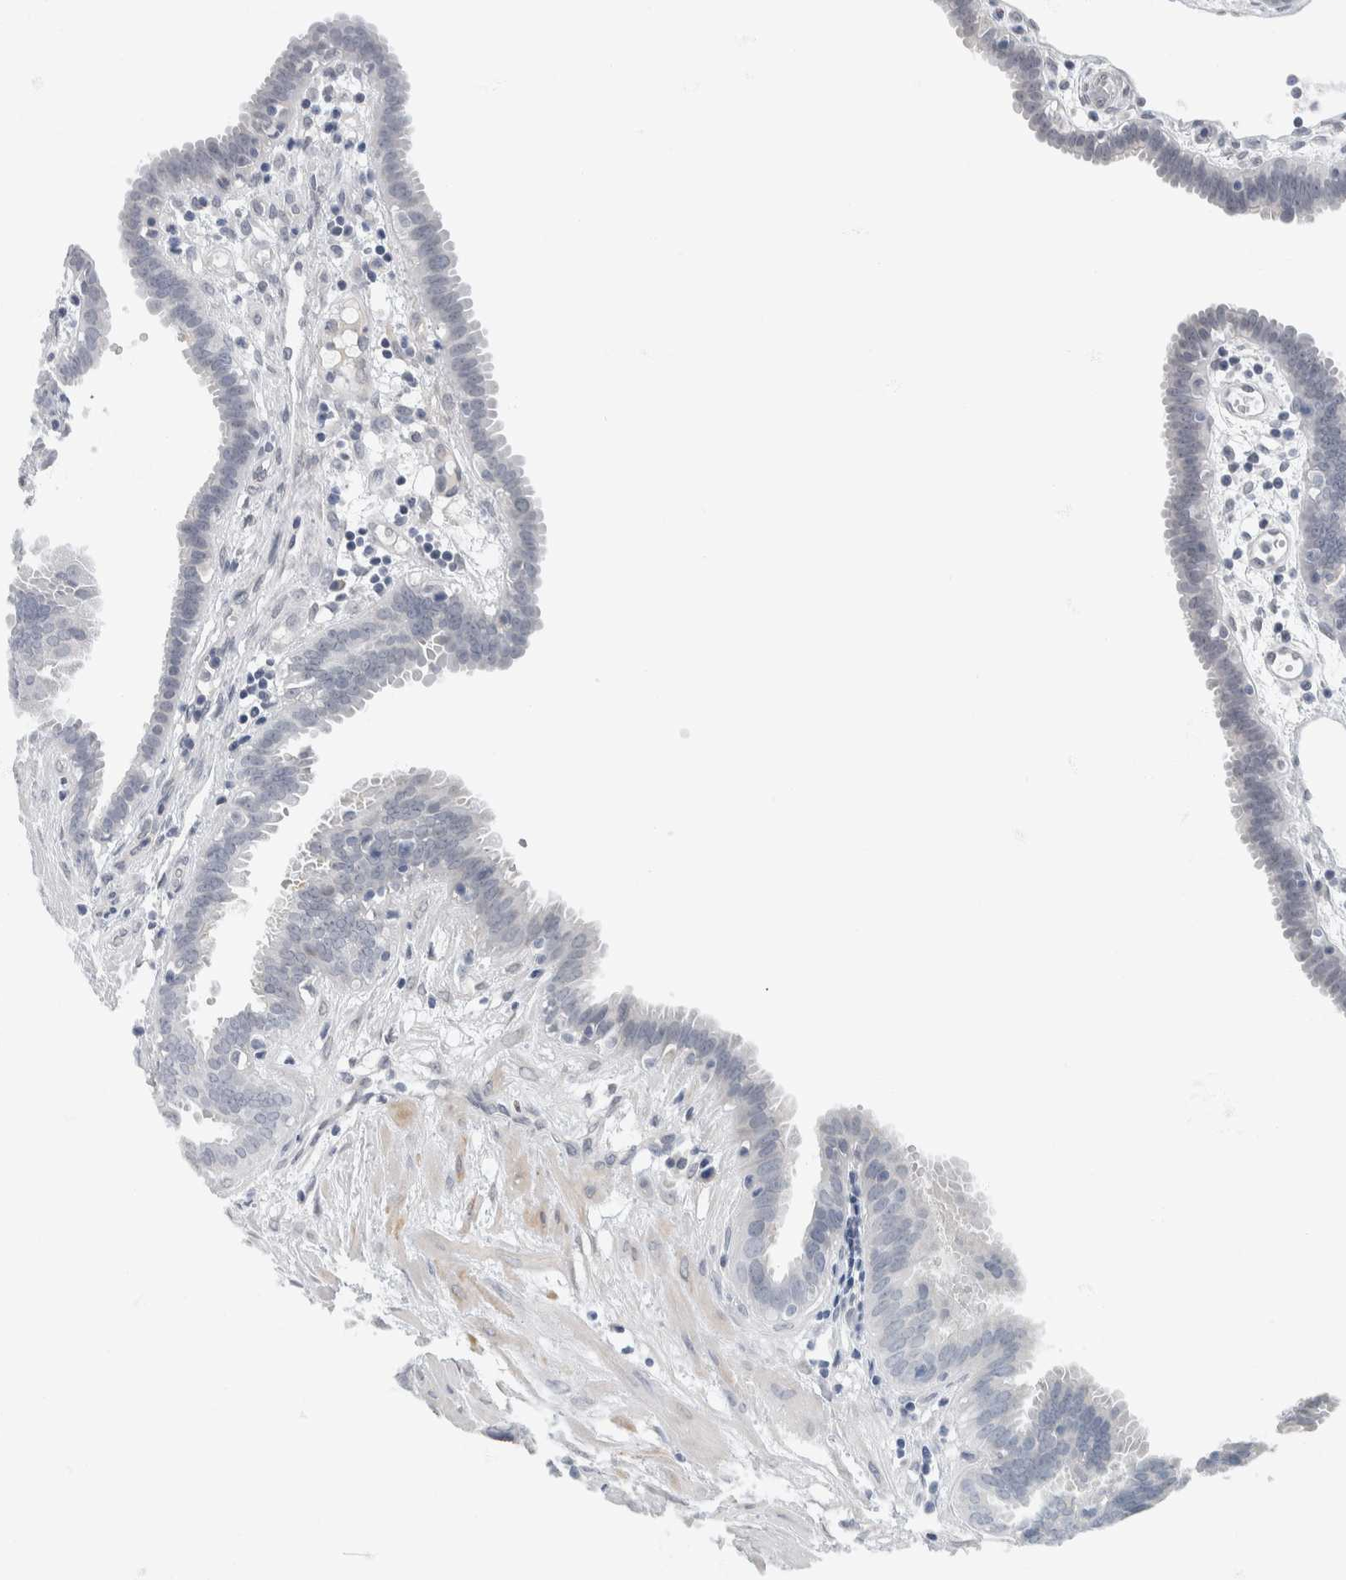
{"staining": {"intensity": "negative", "quantity": "none", "location": "none"}, "tissue": "fallopian tube", "cell_type": "Glandular cells", "image_type": "normal", "snomed": [{"axis": "morphology", "description": "Normal tissue, NOS"}, {"axis": "topography", "description": "Fallopian tube"}, {"axis": "topography", "description": "Placenta"}], "caption": "Human fallopian tube stained for a protein using immunohistochemistry (IHC) reveals no expression in glandular cells.", "gene": "NEFM", "patient": {"sex": "female", "age": 32}}